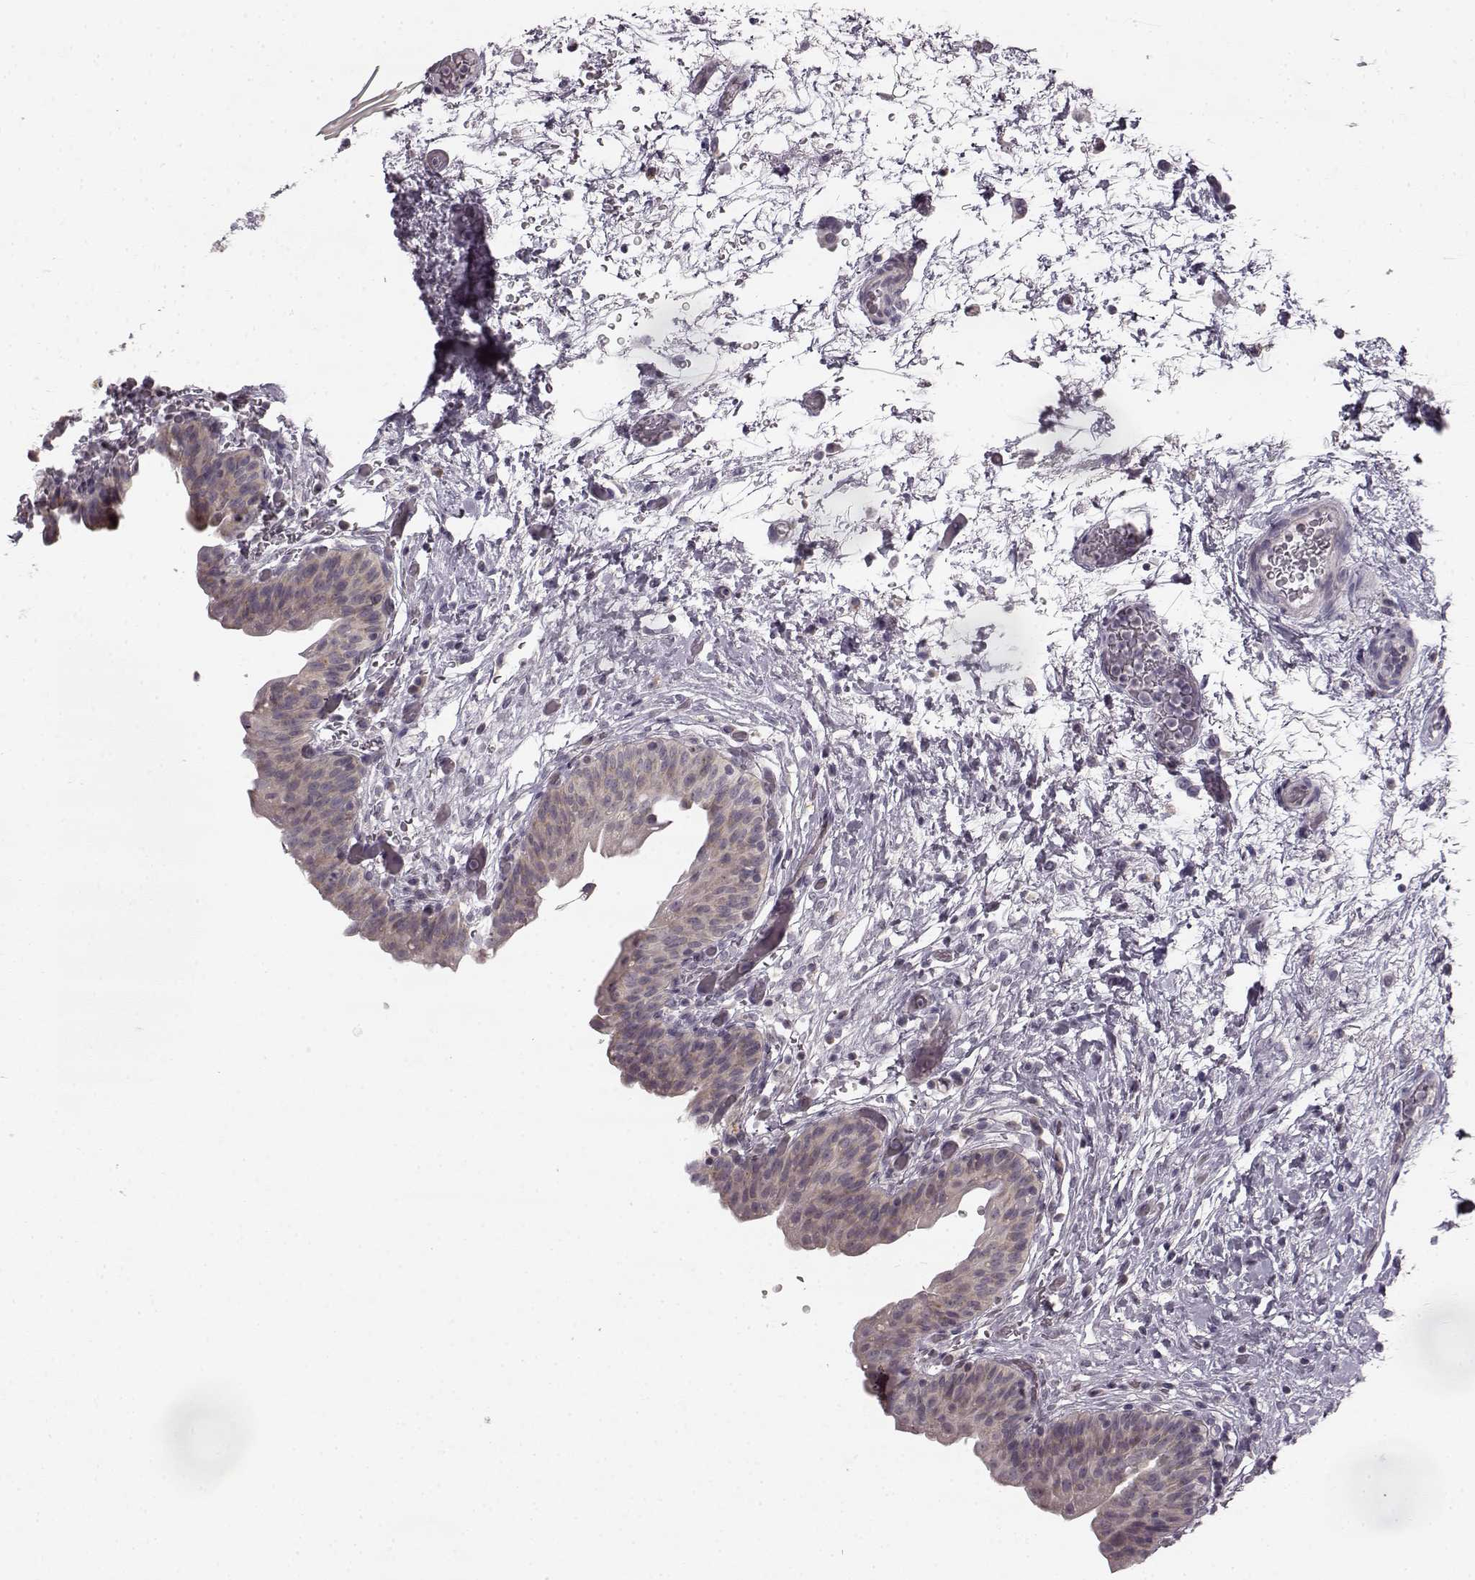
{"staining": {"intensity": "weak", "quantity": "25%-75%", "location": "cytoplasmic/membranous"}, "tissue": "urinary bladder", "cell_type": "Urothelial cells", "image_type": "normal", "snomed": [{"axis": "morphology", "description": "Normal tissue, NOS"}, {"axis": "topography", "description": "Urinary bladder"}], "caption": "Unremarkable urinary bladder shows weak cytoplasmic/membranous expression in about 25%-75% of urothelial cells, visualized by immunohistochemistry. The staining was performed using DAB, with brown indicating positive protein expression. Nuclei are stained blue with hematoxylin.", "gene": "HMMR", "patient": {"sex": "male", "age": 69}}